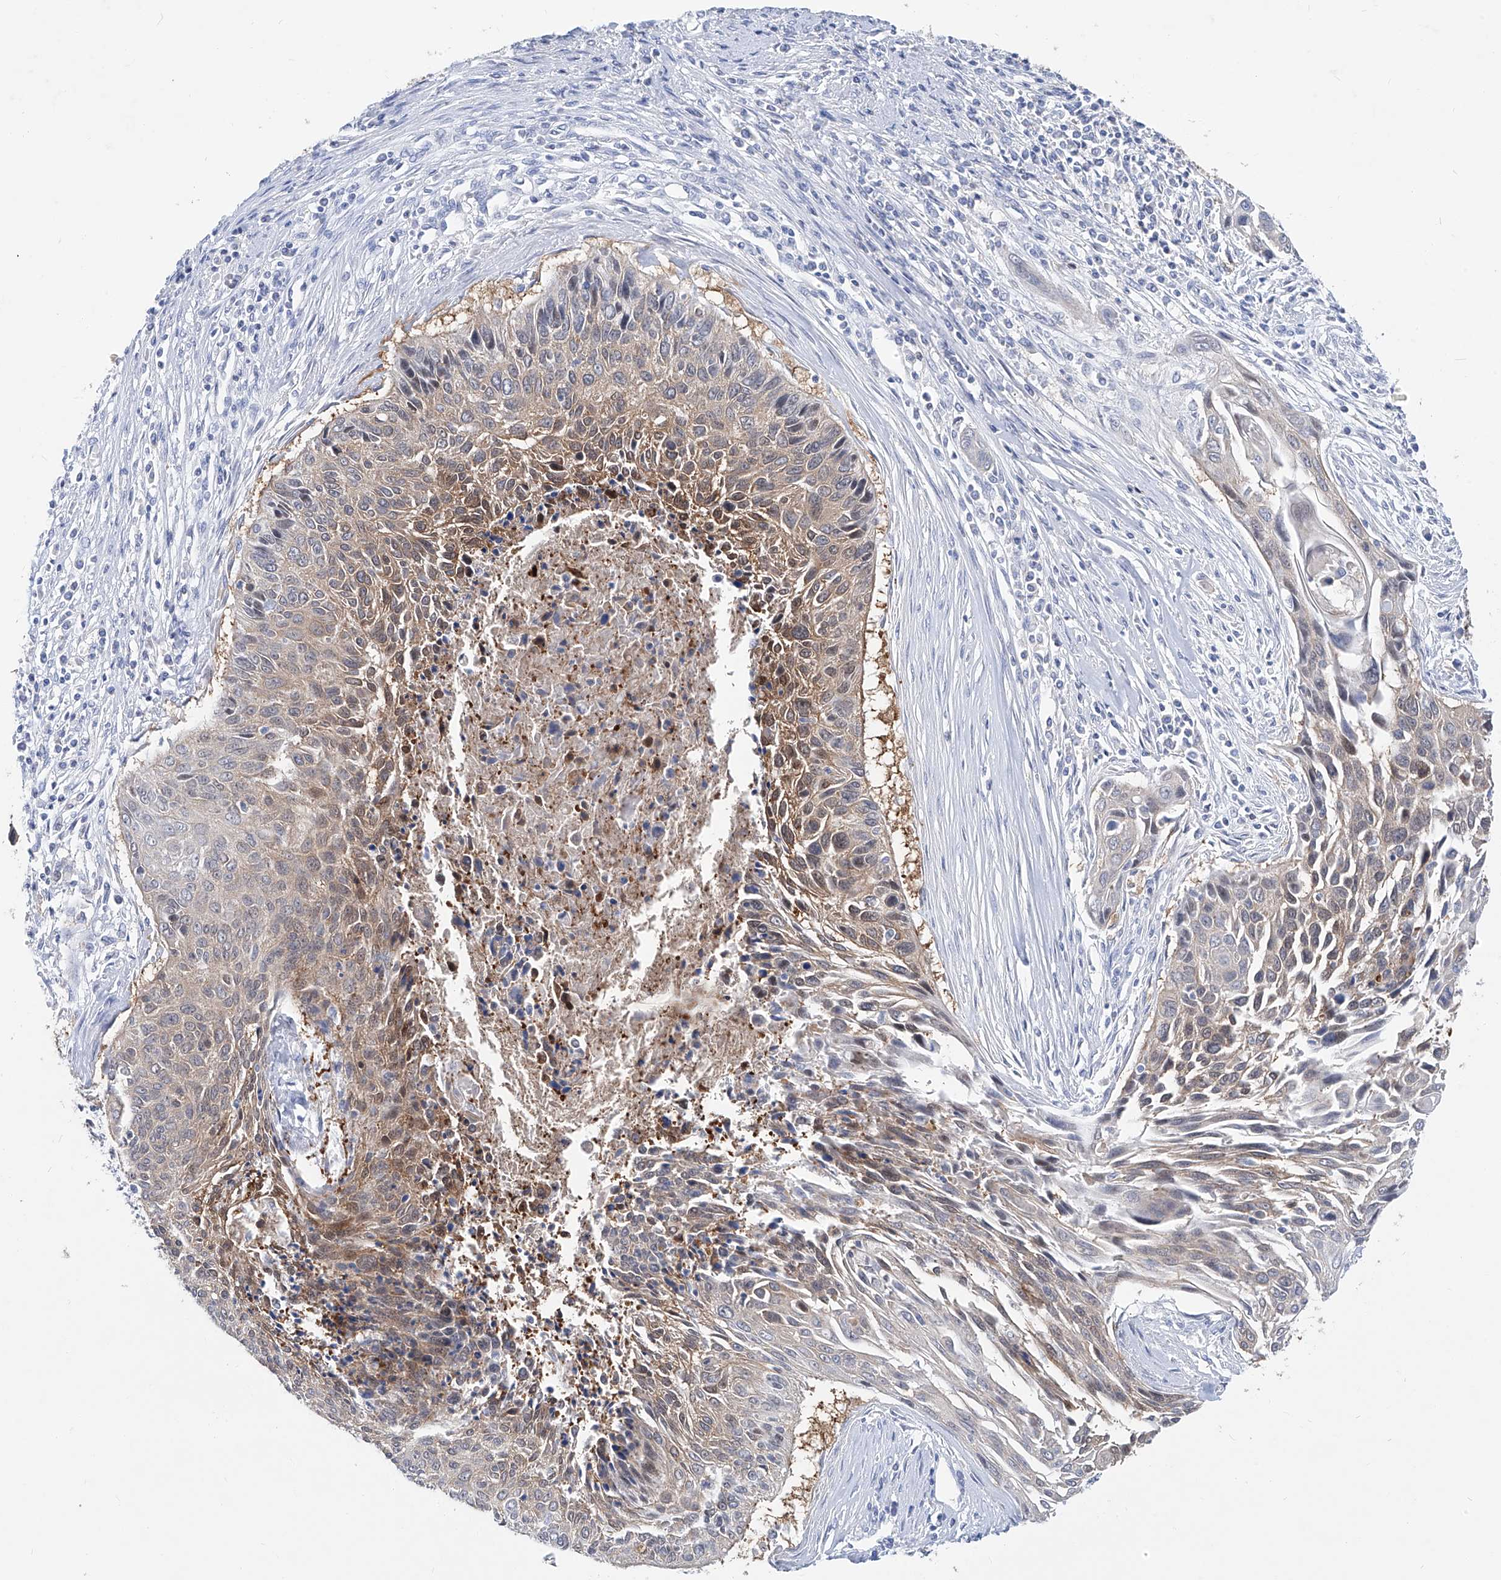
{"staining": {"intensity": "moderate", "quantity": "<25%", "location": "cytoplasmic/membranous"}, "tissue": "cervical cancer", "cell_type": "Tumor cells", "image_type": "cancer", "snomed": [{"axis": "morphology", "description": "Squamous cell carcinoma, NOS"}, {"axis": "topography", "description": "Cervix"}], "caption": "High-magnification brightfield microscopy of cervical cancer (squamous cell carcinoma) stained with DAB (brown) and counterstained with hematoxylin (blue). tumor cells exhibit moderate cytoplasmic/membranous staining is appreciated in approximately<25% of cells. (DAB = brown stain, brightfield microscopy at high magnification).", "gene": "UFL1", "patient": {"sex": "female", "age": 55}}